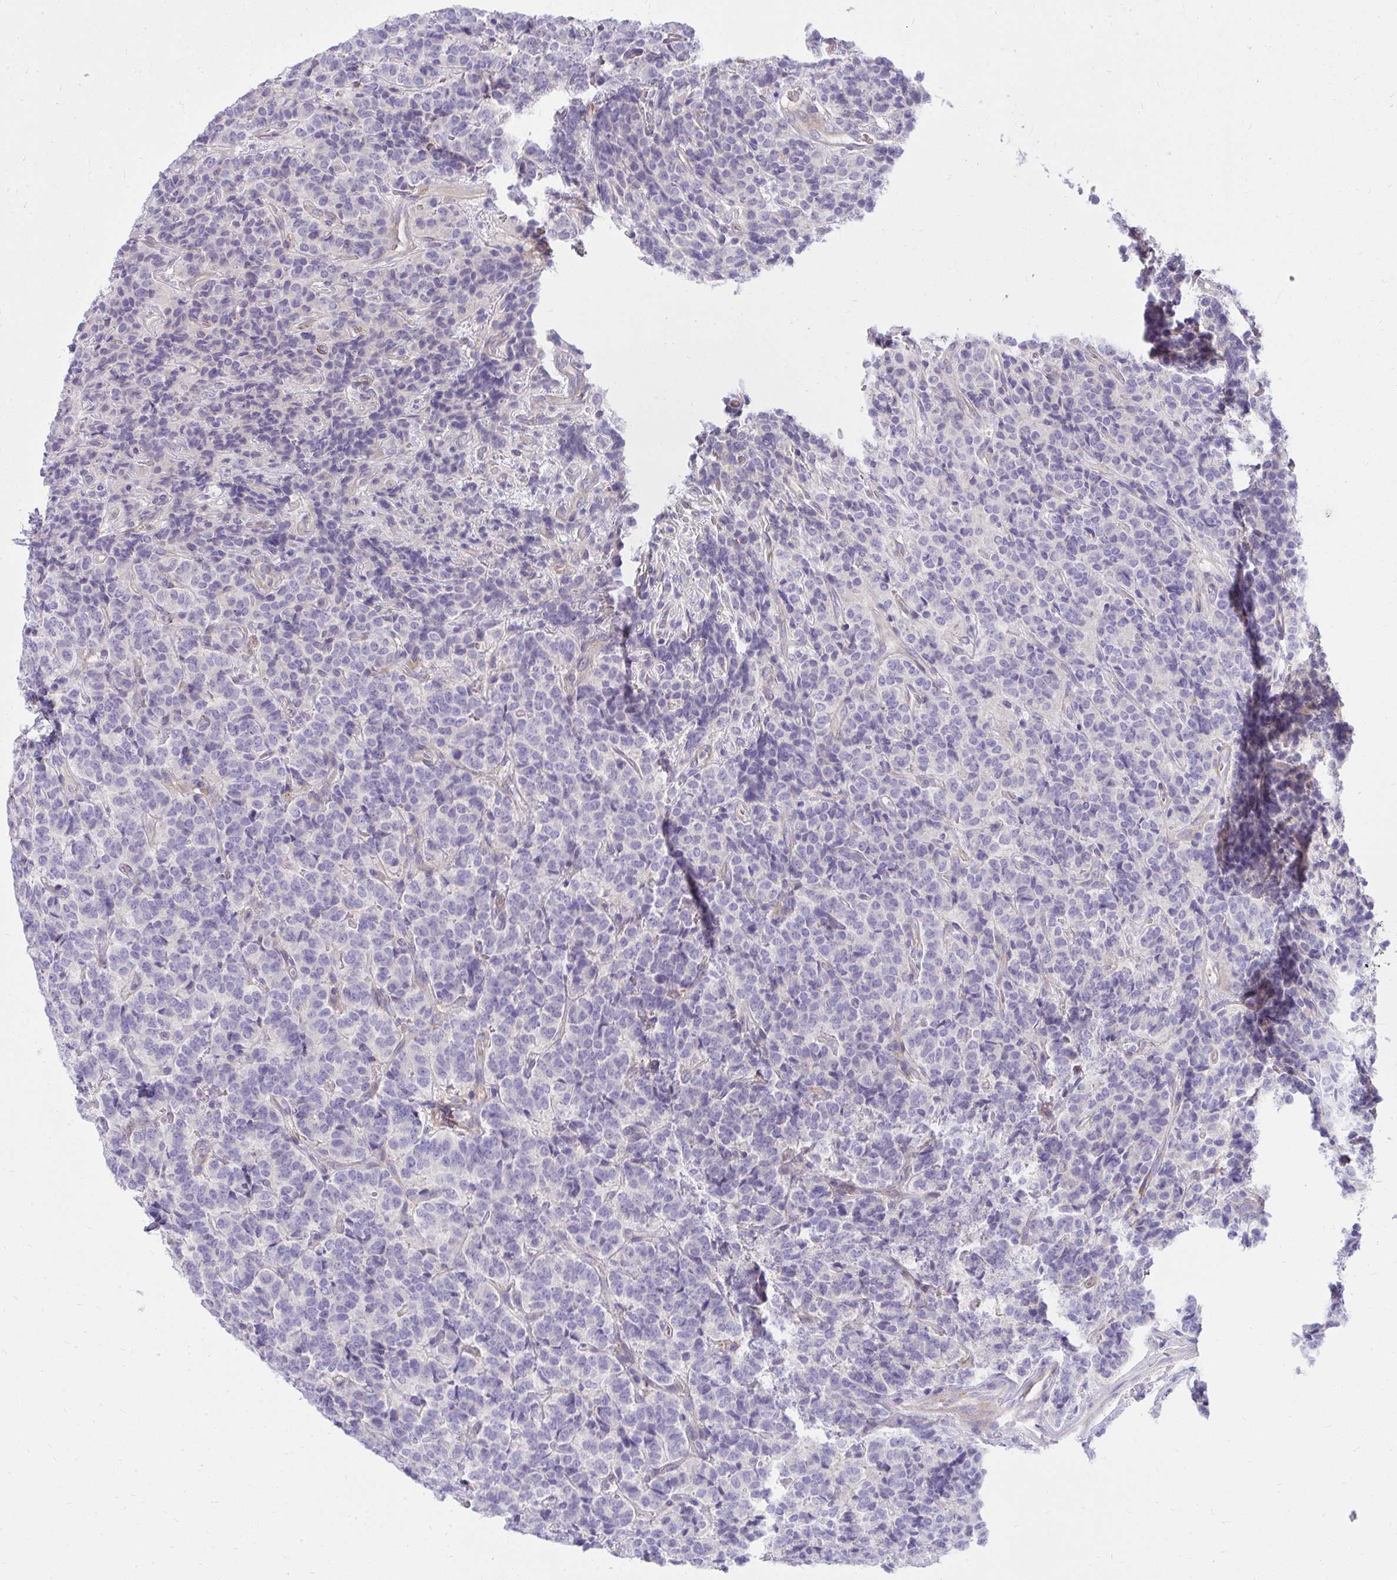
{"staining": {"intensity": "negative", "quantity": "none", "location": "none"}, "tissue": "carcinoid", "cell_type": "Tumor cells", "image_type": "cancer", "snomed": [{"axis": "morphology", "description": "Carcinoid, malignant, NOS"}, {"axis": "topography", "description": "Pancreas"}], "caption": "IHC micrograph of neoplastic tissue: human carcinoid (malignant) stained with DAB displays no significant protein expression in tumor cells.", "gene": "LRRC36", "patient": {"sex": "male", "age": 36}}